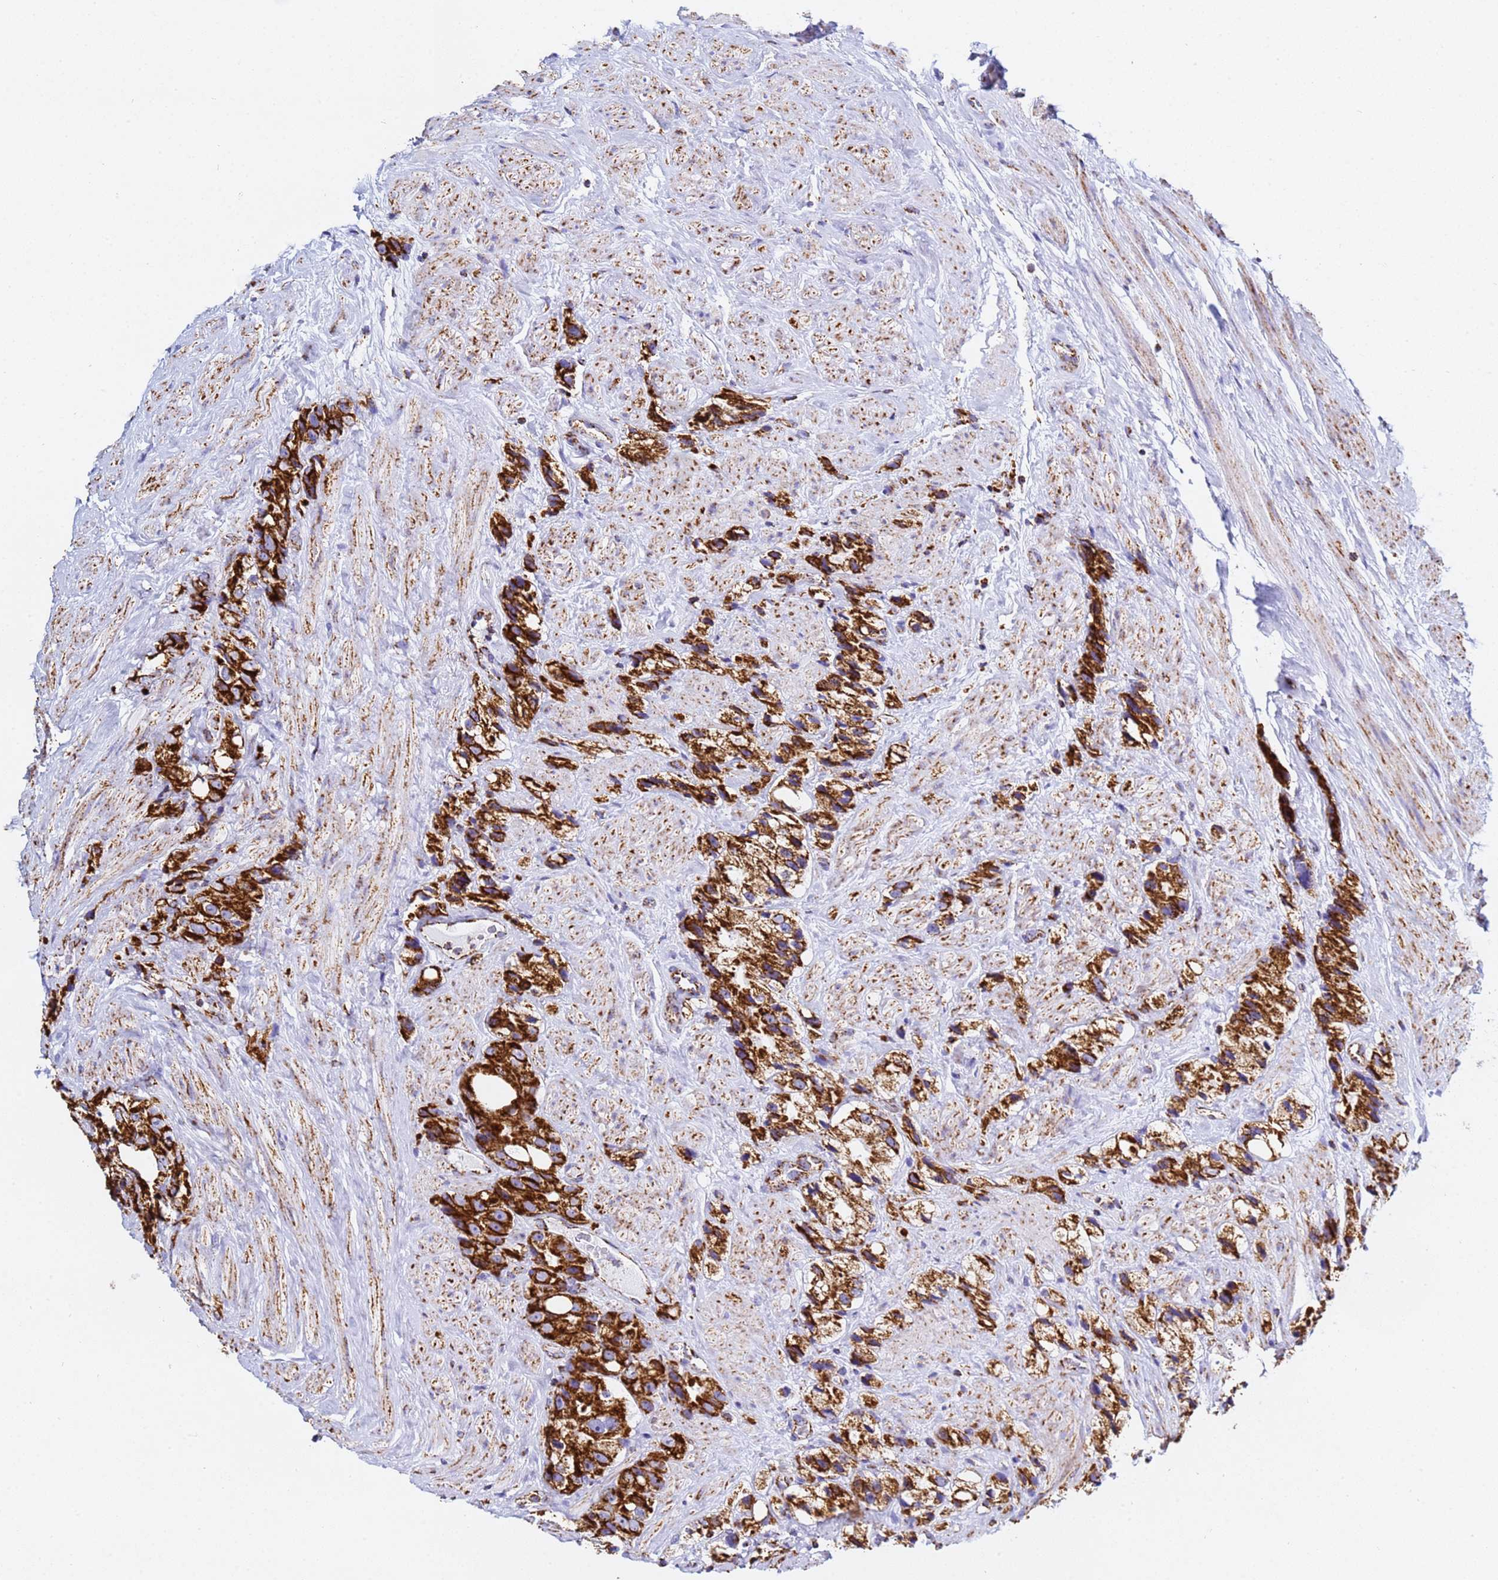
{"staining": {"intensity": "strong", "quantity": ">75%", "location": "cytoplasmic/membranous"}, "tissue": "prostate cancer", "cell_type": "Tumor cells", "image_type": "cancer", "snomed": [{"axis": "morphology", "description": "Adenocarcinoma, NOS"}, {"axis": "topography", "description": "Prostate"}], "caption": "High-magnification brightfield microscopy of adenocarcinoma (prostate) stained with DAB (brown) and counterstained with hematoxylin (blue). tumor cells exhibit strong cytoplasmic/membranous staining is identified in about>75% of cells.", "gene": "PHB2", "patient": {"sex": "male", "age": 79}}